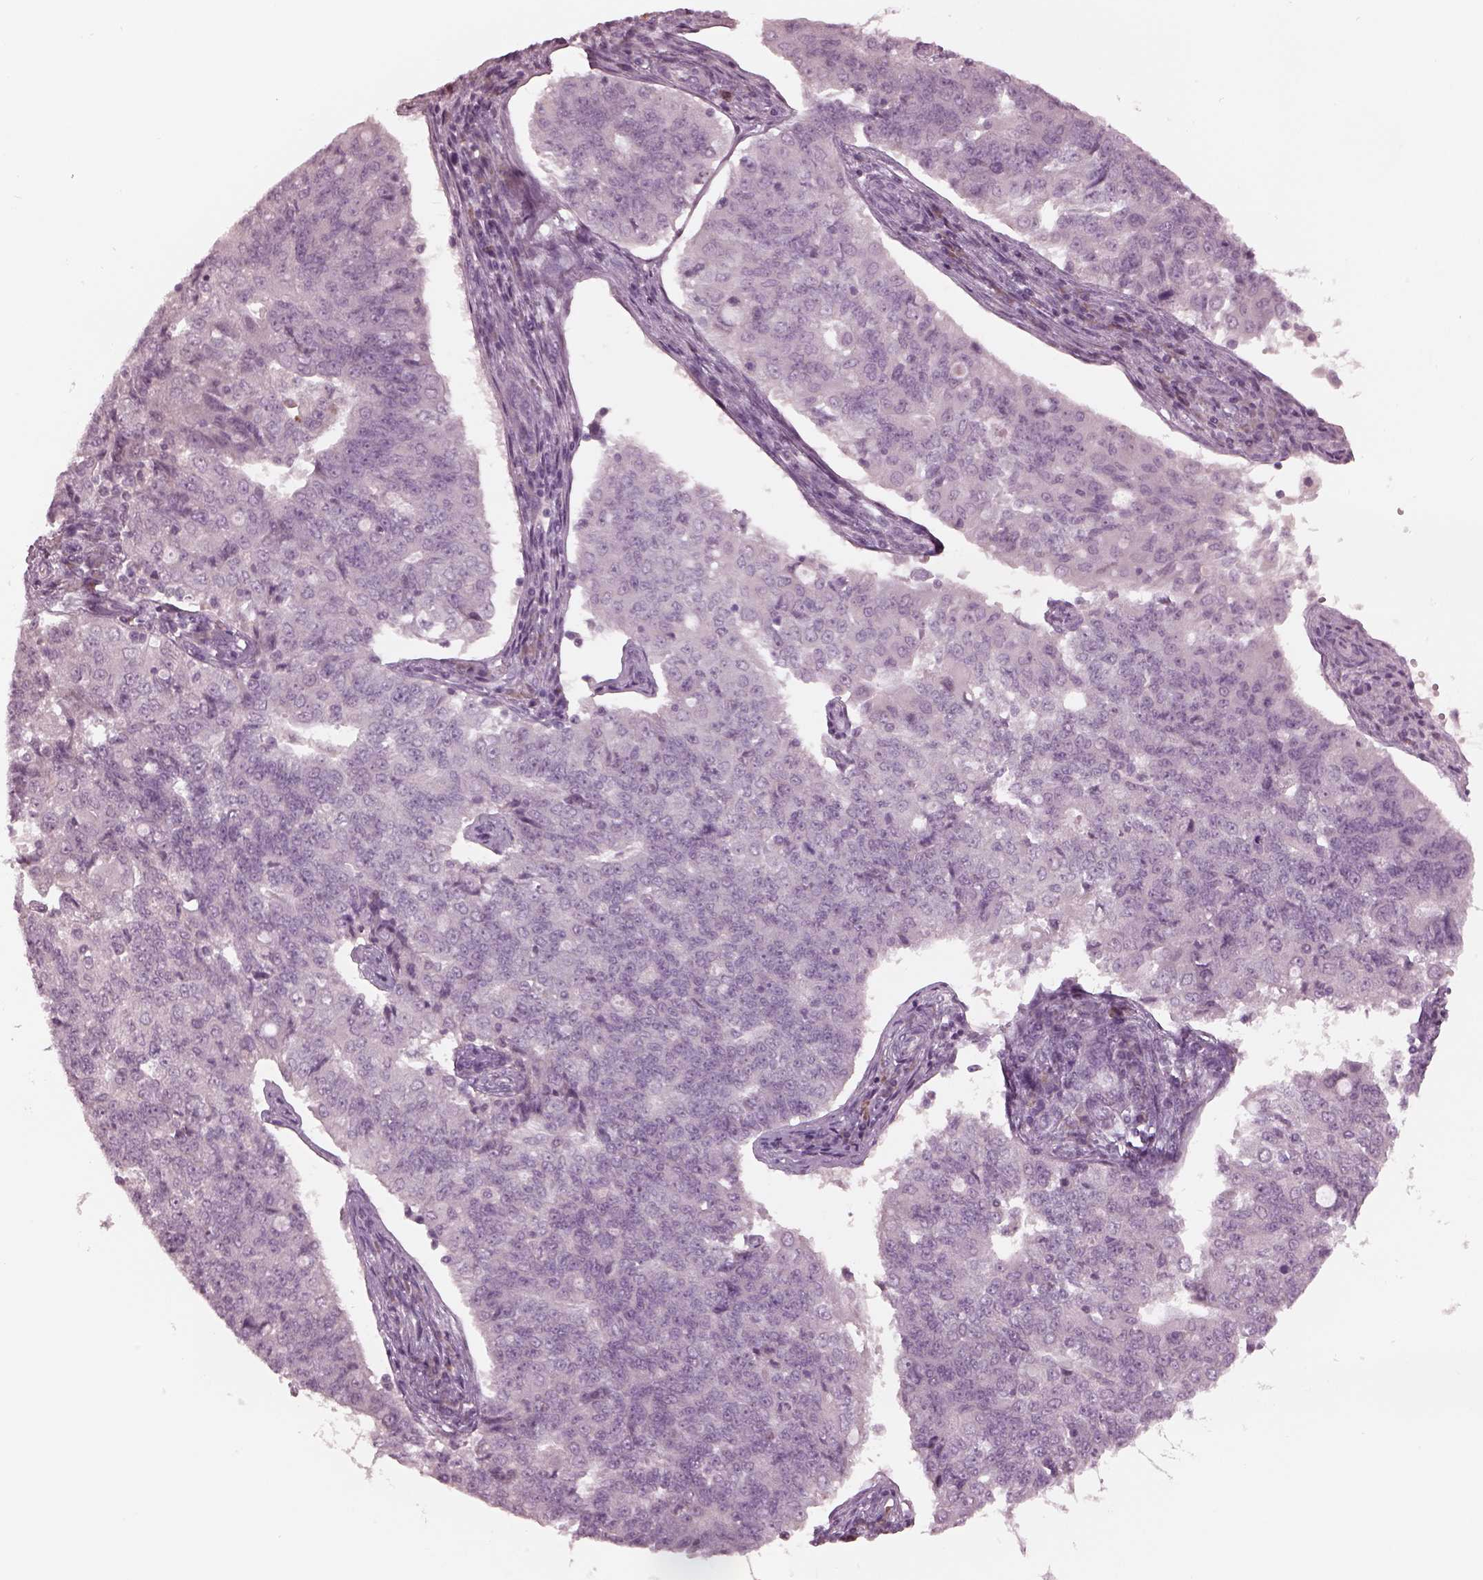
{"staining": {"intensity": "negative", "quantity": "none", "location": "none"}, "tissue": "endometrial cancer", "cell_type": "Tumor cells", "image_type": "cancer", "snomed": [{"axis": "morphology", "description": "Adenocarcinoma, NOS"}, {"axis": "topography", "description": "Endometrium"}], "caption": "Immunohistochemistry (IHC) of human adenocarcinoma (endometrial) reveals no staining in tumor cells. The staining was performed using DAB (3,3'-diaminobenzidine) to visualize the protein expression in brown, while the nuclei were stained in blue with hematoxylin (Magnification: 20x).", "gene": "MIA", "patient": {"sex": "female", "age": 43}}